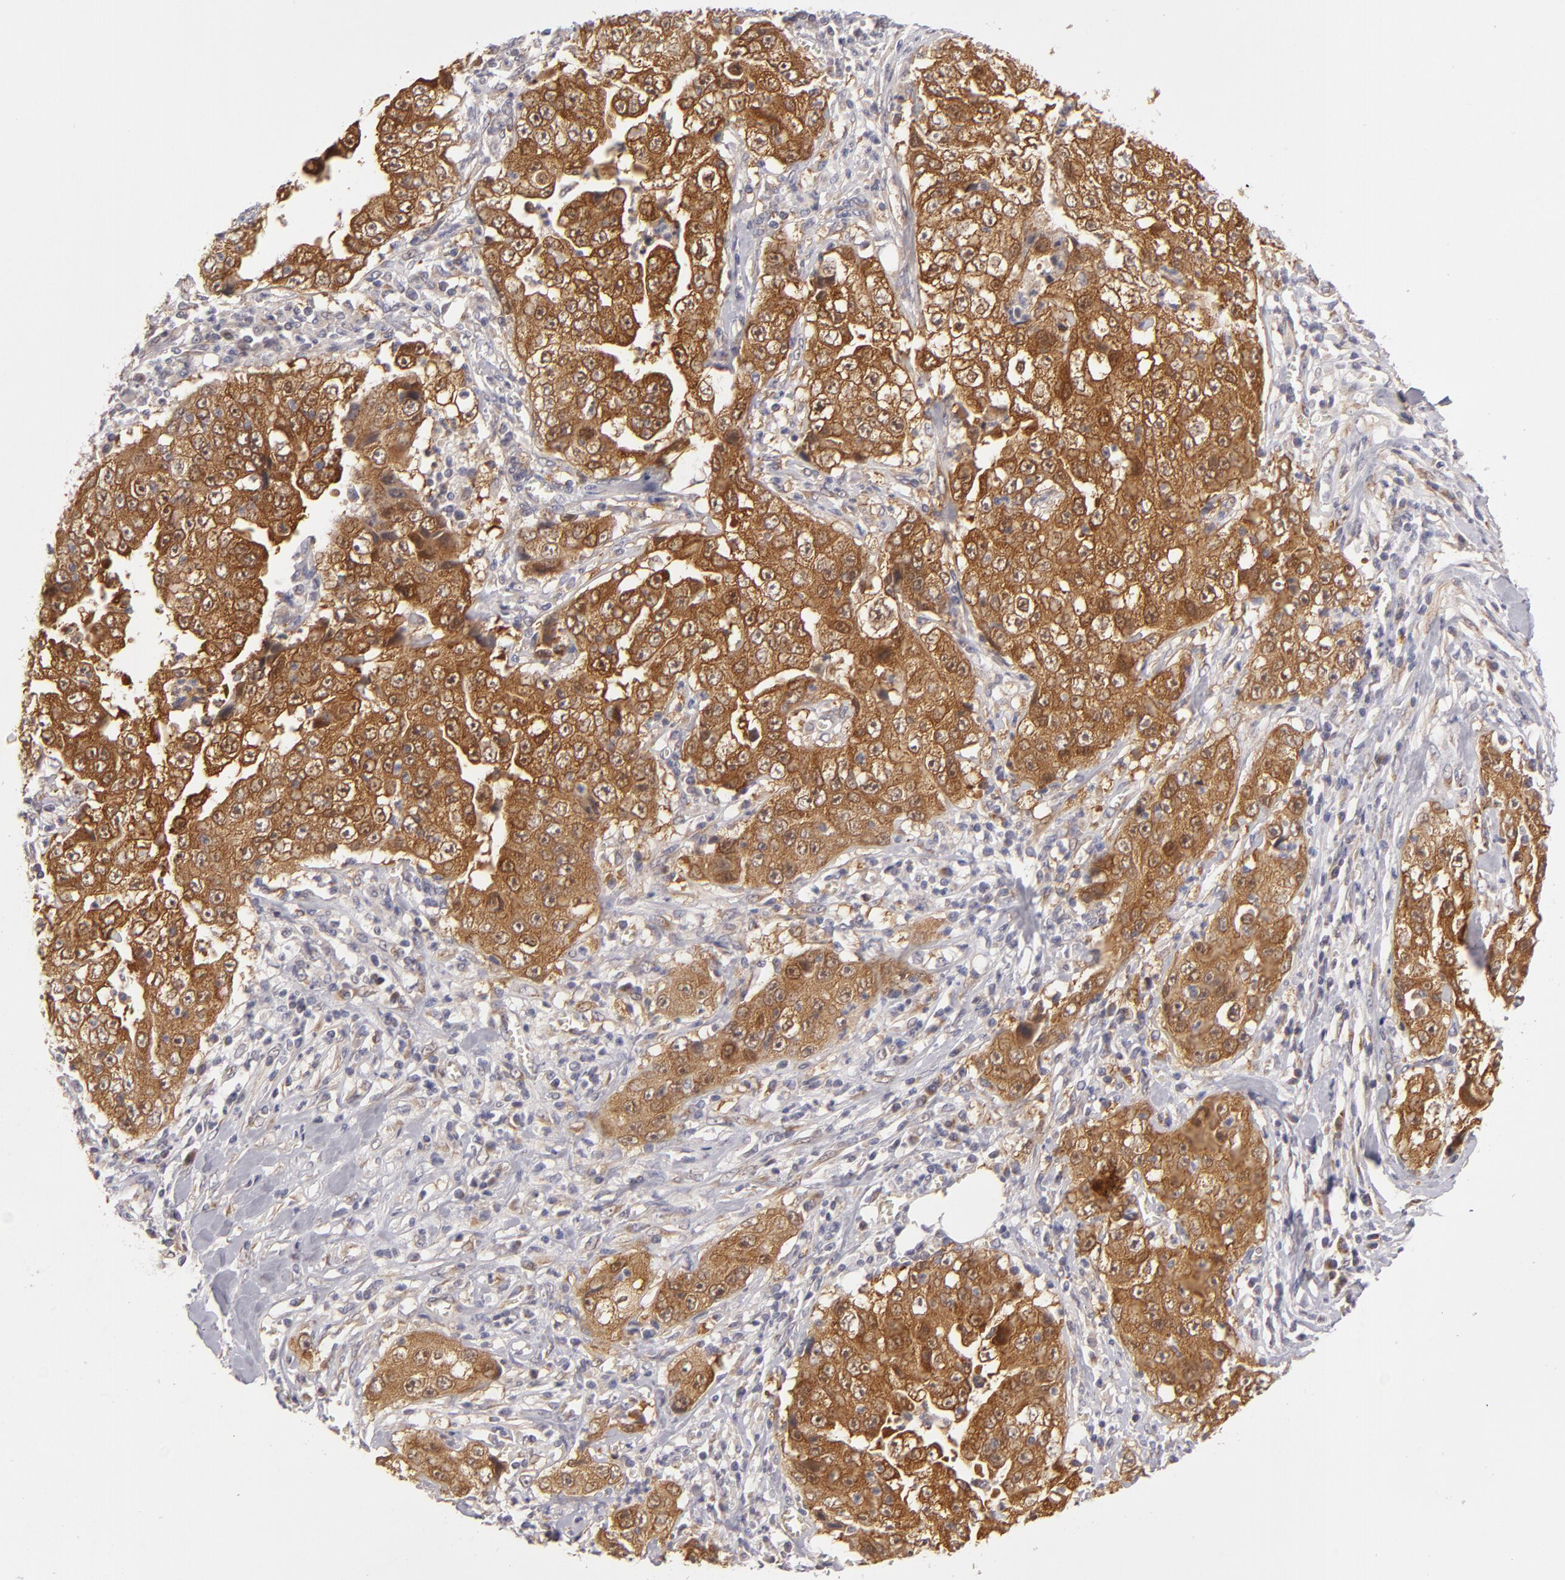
{"staining": {"intensity": "strong", "quantity": ">75%", "location": "cytoplasmic/membranous"}, "tissue": "lung cancer", "cell_type": "Tumor cells", "image_type": "cancer", "snomed": [{"axis": "morphology", "description": "Squamous cell carcinoma, NOS"}, {"axis": "topography", "description": "Lung"}], "caption": "The image shows staining of squamous cell carcinoma (lung), revealing strong cytoplasmic/membranous protein positivity (brown color) within tumor cells. Using DAB (brown) and hematoxylin (blue) stains, captured at high magnification using brightfield microscopy.", "gene": "SH2D4A", "patient": {"sex": "male", "age": 64}}